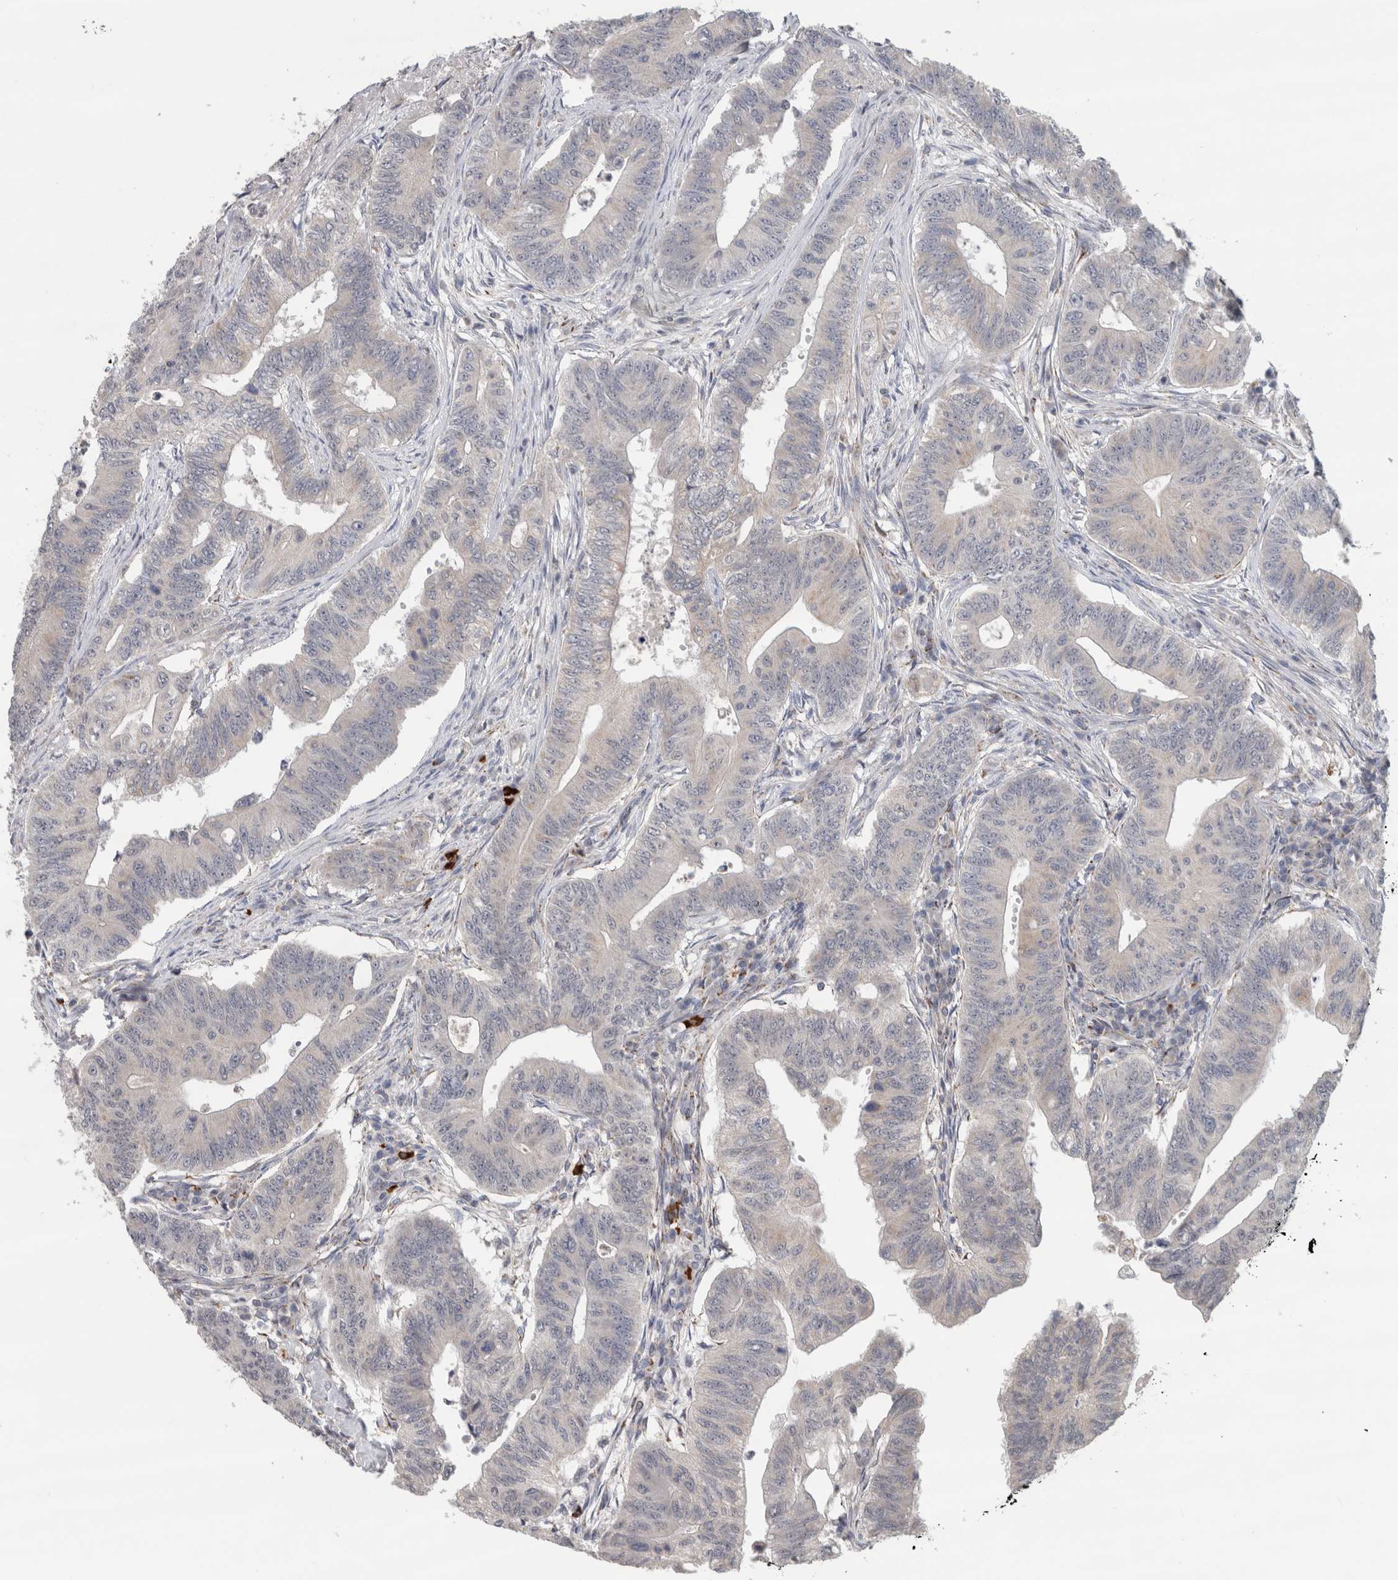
{"staining": {"intensity": "negative", "quantity": "none", "location": "none"}, "tissue": "colorectal cancer", "cell_type": "Tumor cells", "image_type": "cancer", "snomed": [{"axis": "morphology", "description": "Adenoma, NOS"}, {"axis": "morphology", "description": "Adenocarcinoma, NOS"}, {"axis": "topography", "description": "Colon"}], "caption": "Immunohistochemical staining of human colorectal cancer (adenoma) shows no significant staining in tumor cells.", "gene": "RAB18", "patient": {"sex": "male", "age": 79}}